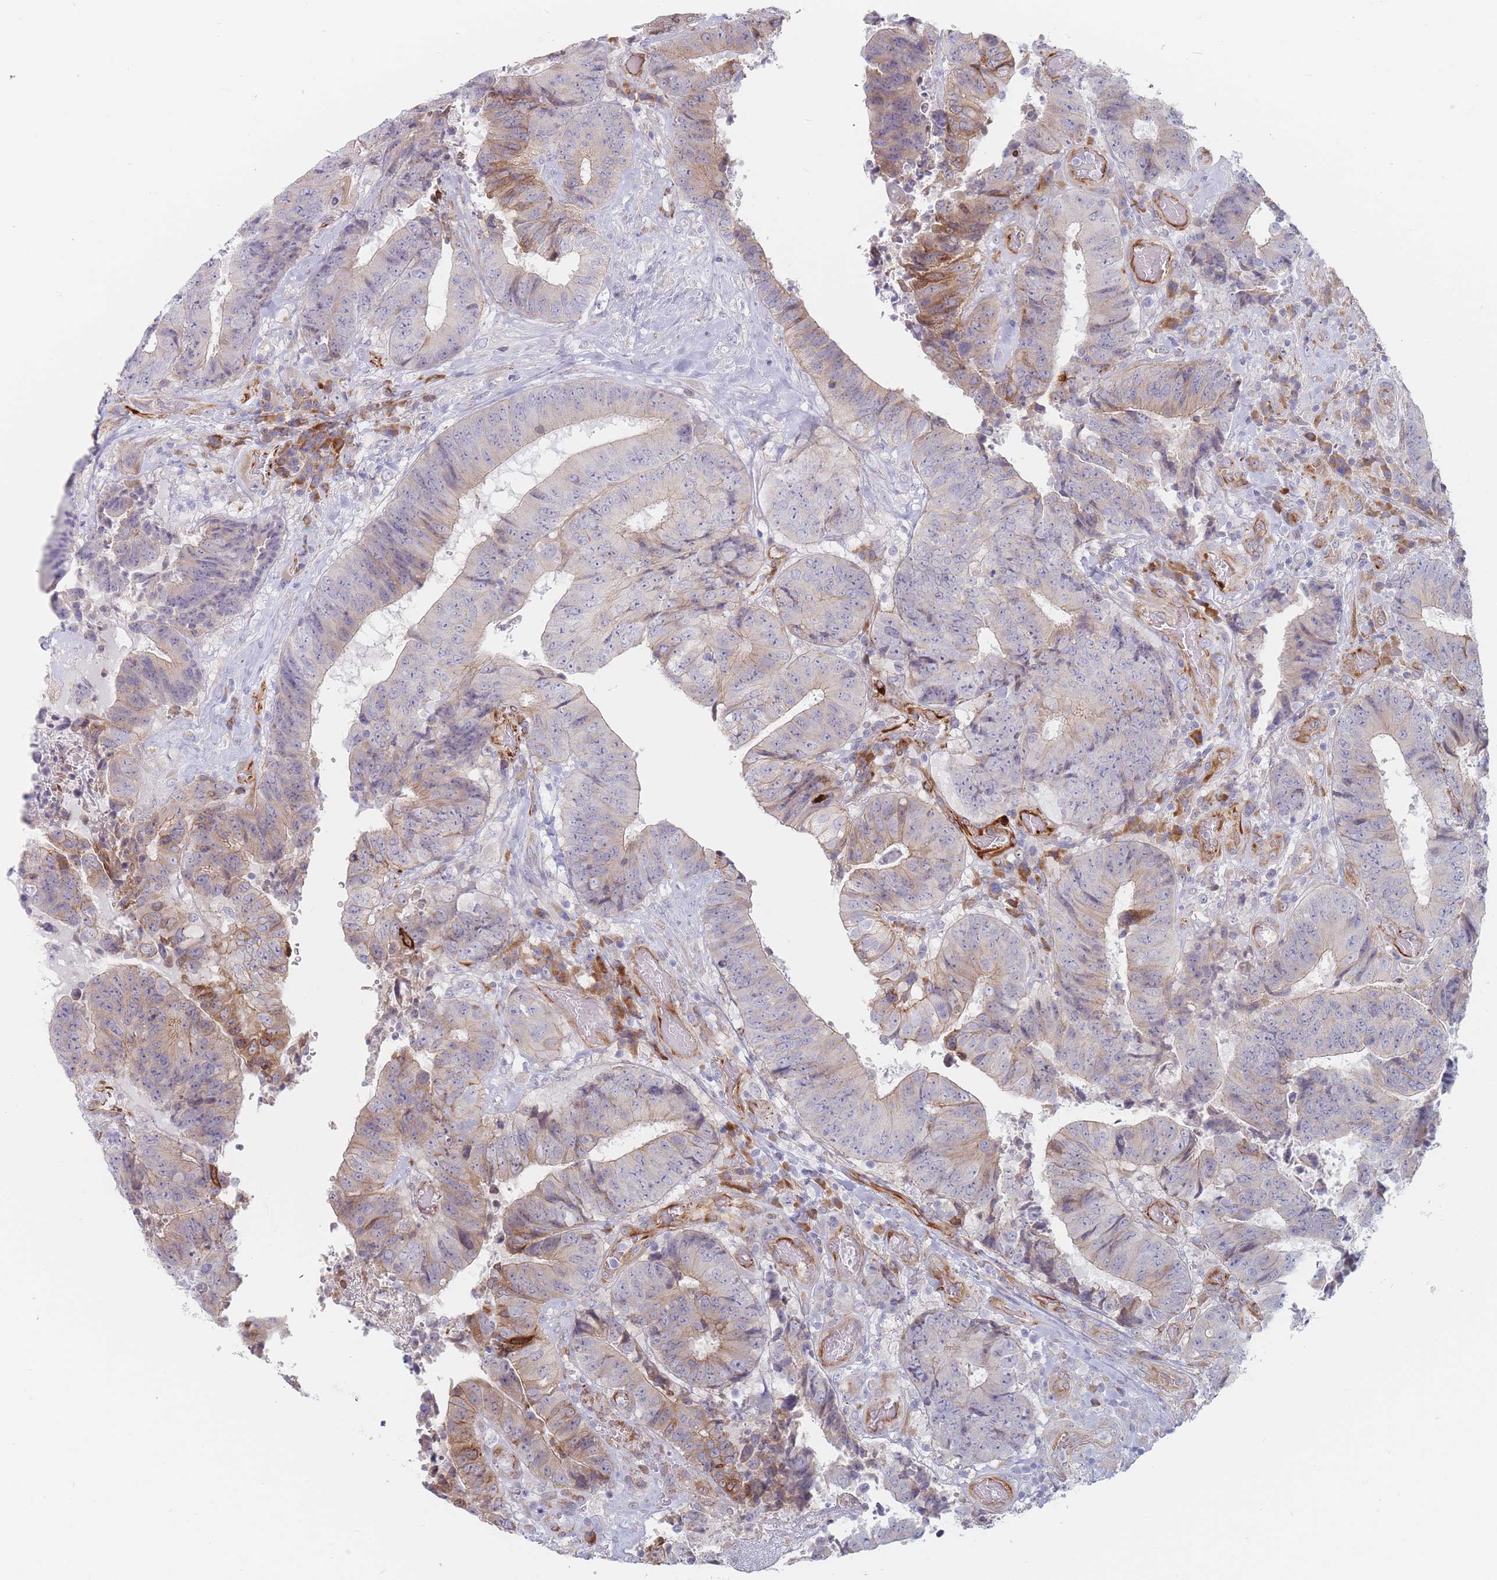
{"staining": {"intensity": "moderate", "quantity": "<25%", "location": "cytoplasmic/membranous"}, "tissue": "colorectal cancer", "cell_type": "Tumor cells", "image_type": "cancer", "snomed": [{"axis": "morphology", "description": "Adenocarcinoma, NOS"}, {"axis": "topography", "description": "Rectum"}], "caption": "Immunohistochemical staining of human adenocarcinoma (colorectal) demonstrates moderate cytoplasmic/membranous protein positivity in approximately <25% of tumor cells.", "gene": "ERBIN", "patient": {"sex": "male", "age": 72}}